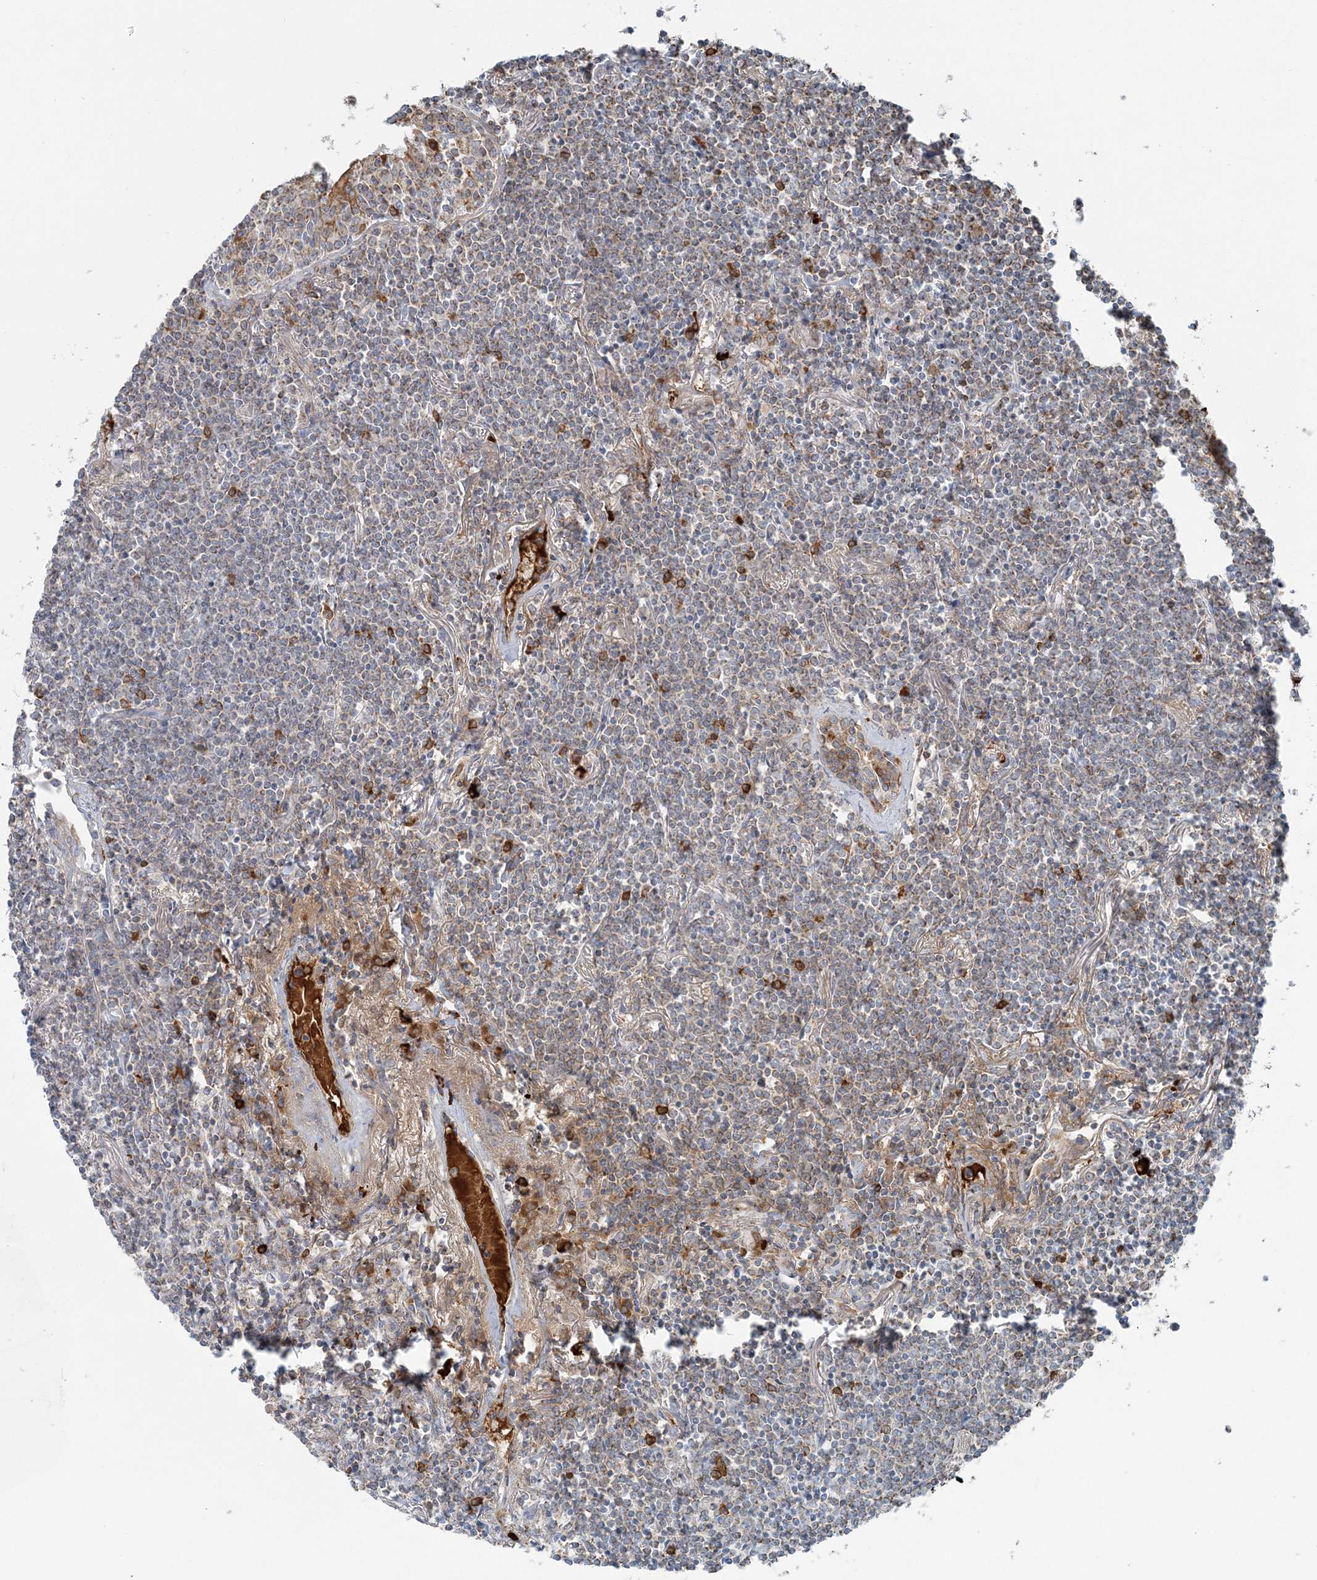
{"staining": {"intensity": "weak", "quantity": "25%-75%", "location": "cytoplasmic/membranous"}, "tissue": "lymphoma", "cell_type": "Tumor cells", "image_type": "cancer", "snomed": [{"axis": "morphology", "description": "Malignant lymphoma, non-Hodgkin's type, Low grade"}, {"axis": "topography", "description": "Lung"}], "caption": "Lymphoma was stained to show a protein in brown. There is low levels of weak cytoplasmic/membranous staining in about 25%-75% of tumor cells. Immunohistochemistry stains the protein of interest in brown and the nuclei are stained blue.", "gene": "SLC22A16", "patient": {"sex": "female", "age": 71}}